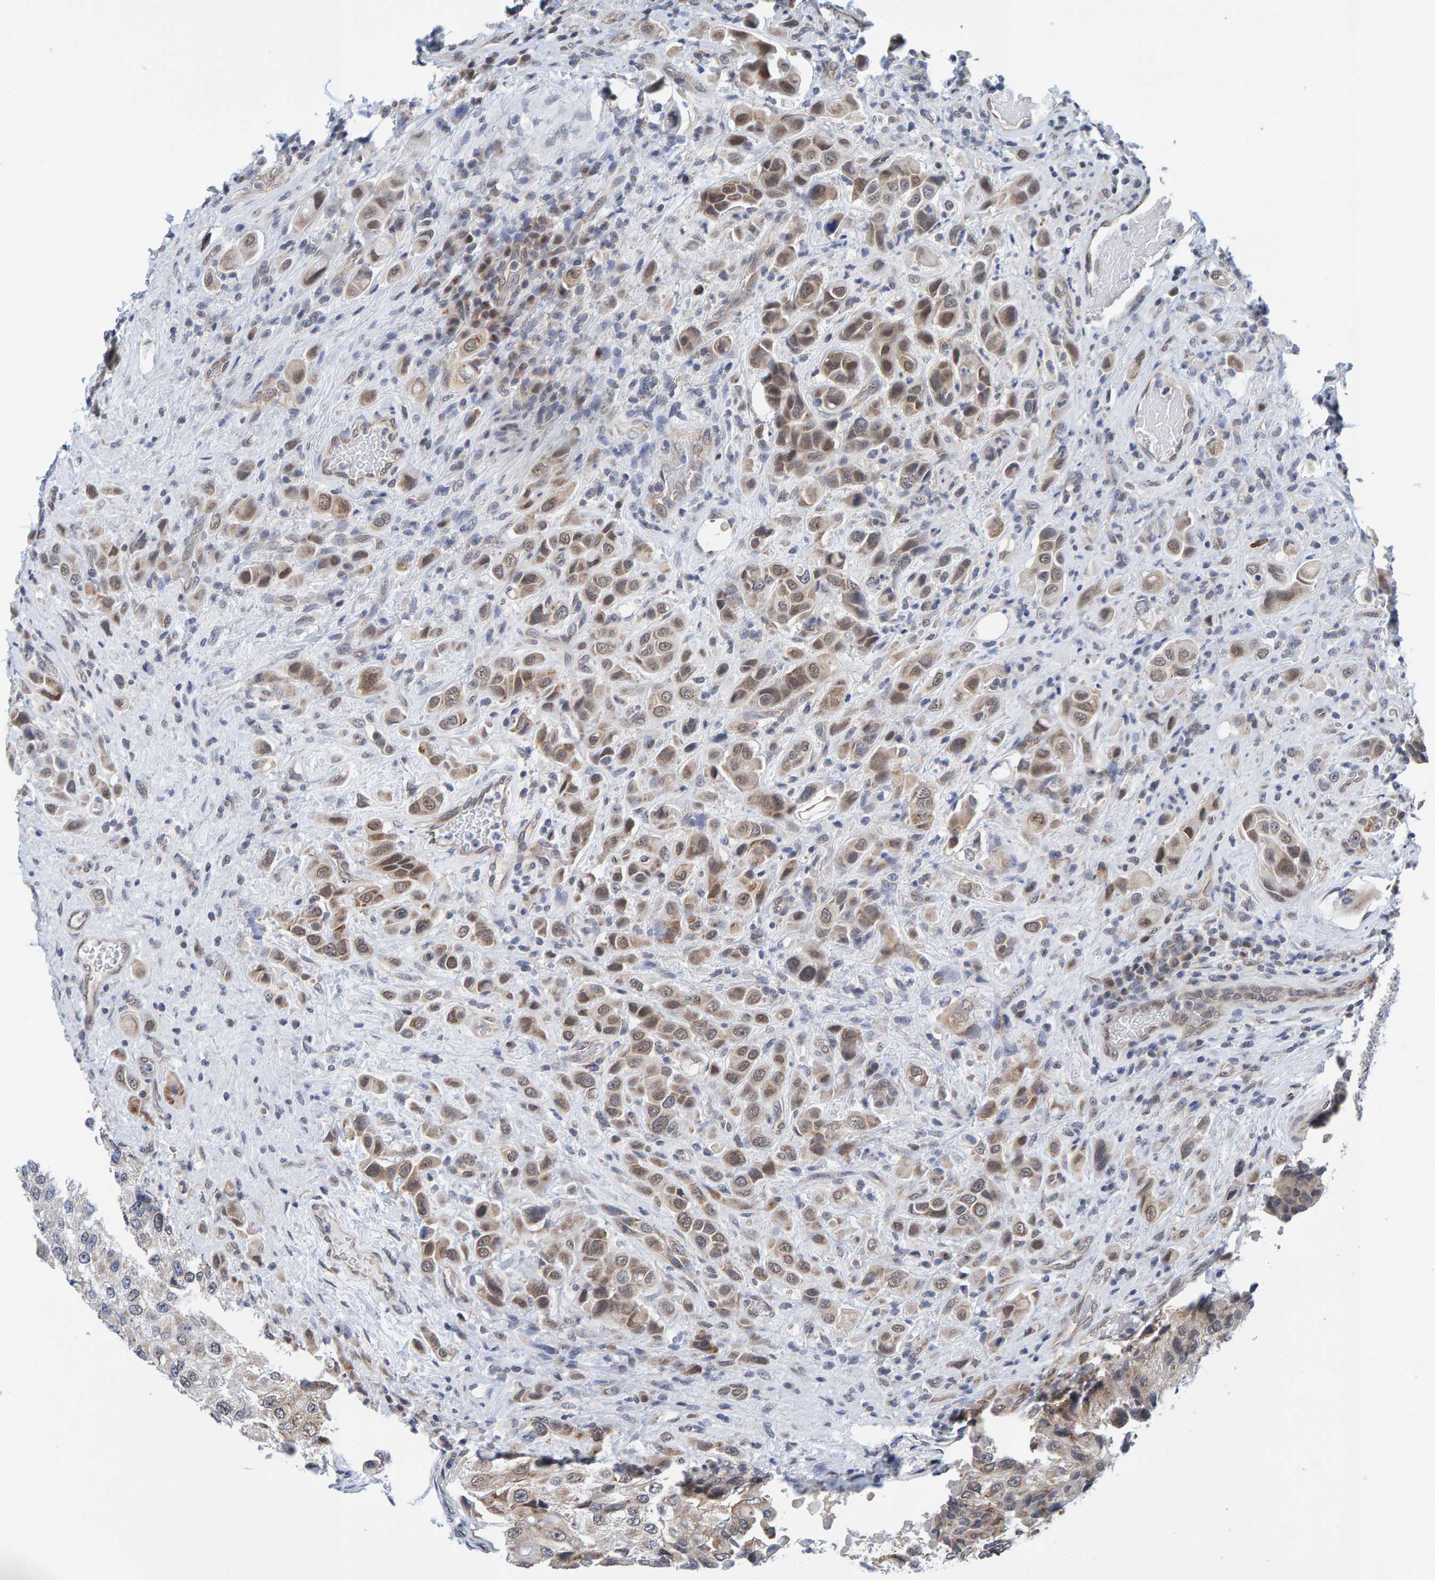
{"staining": {"intensity": "weak", "quantity": ">75%", "location": "cytoplasmic/membranous,nuclear"}, "tissue": "urothelial cancer", "cell_type": "Tumor cells", "image_type": "cancer", "snomed": [{"axis": "morphology", "description": "Urothelial carcinoma, High grade"}, {"axis": "topography", "description": "Urinary bladder"}], "caption": "Urothelial cancer stained with a brown dye demonstrates weak cytoplasmic/membranous and nuclear positive expression in about >75% of tumor cells.", "gene": "SCRN2", "patient": {"sex": "male", "age": 50}}